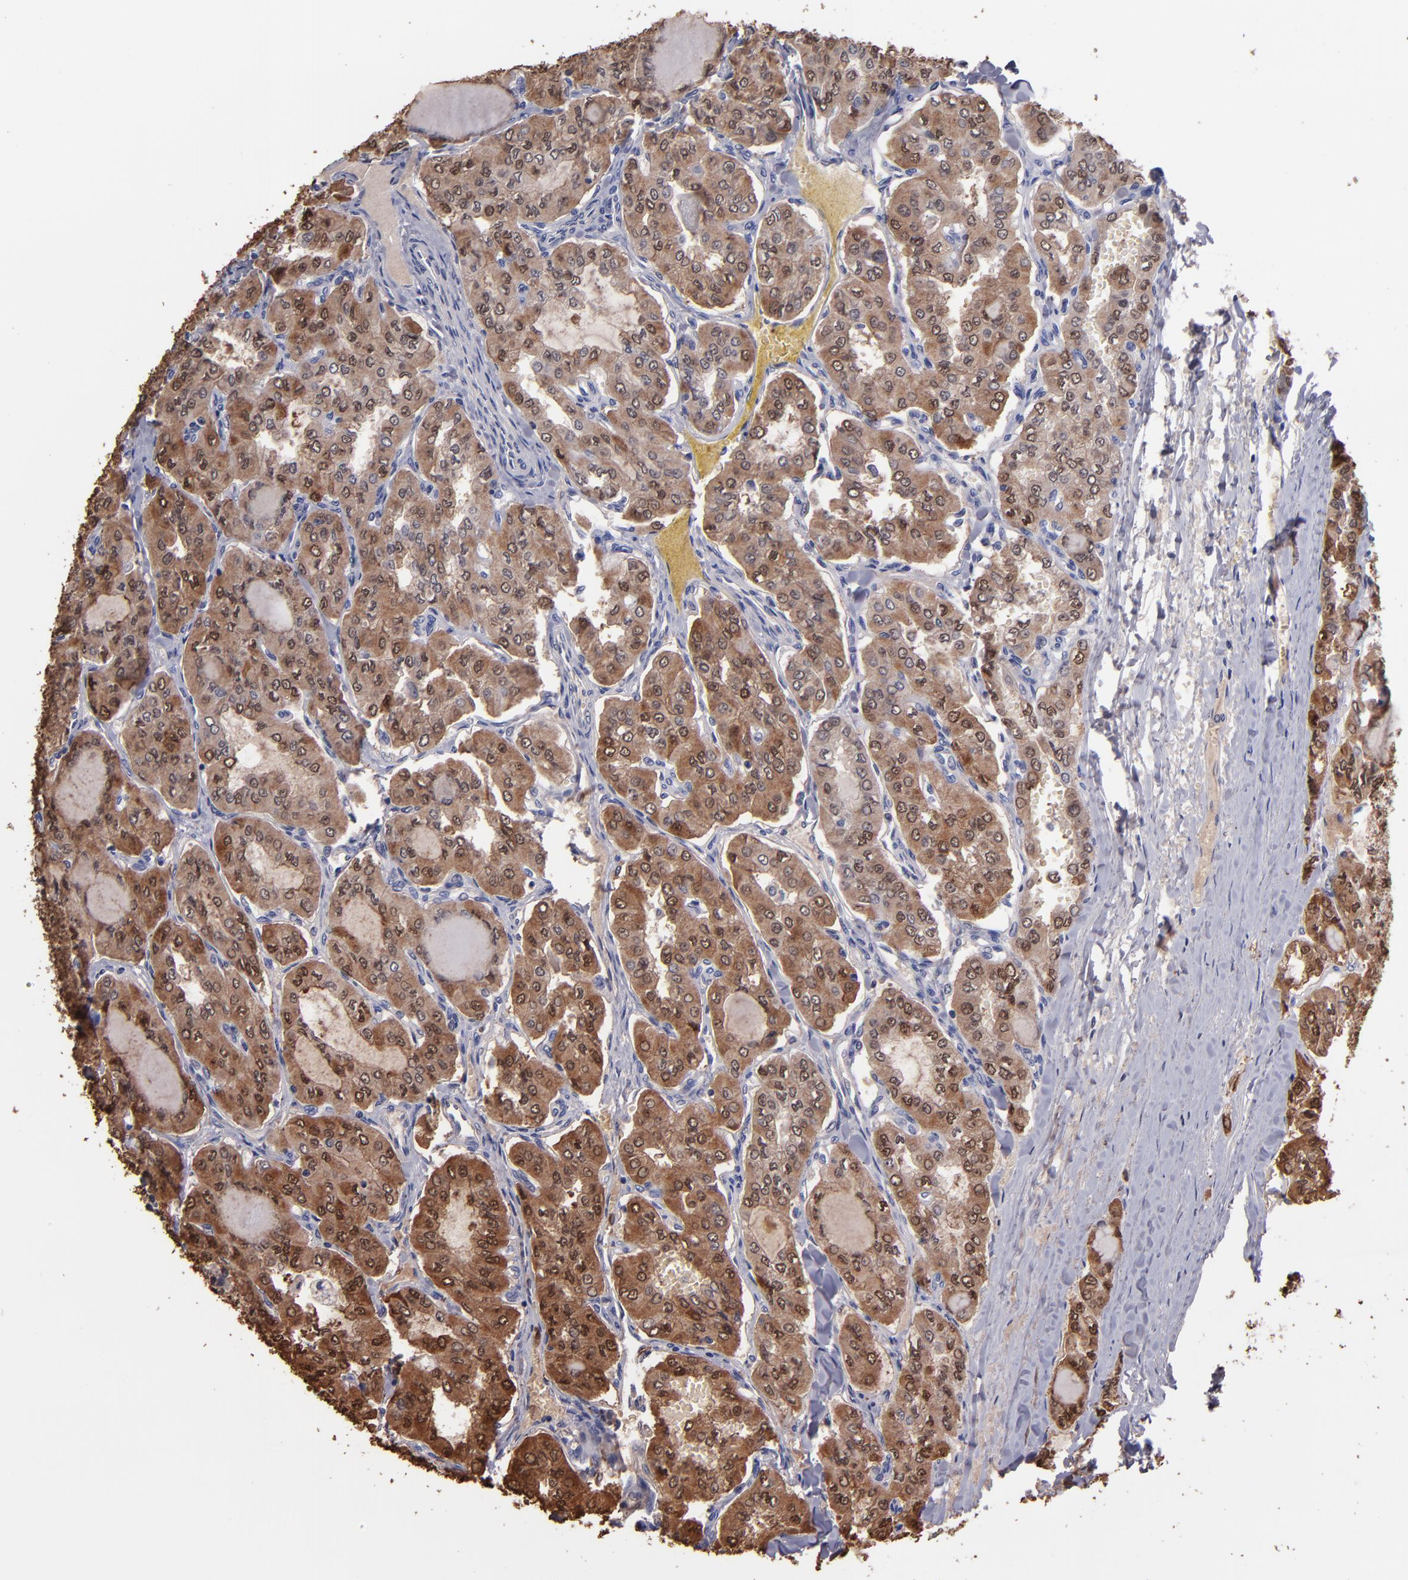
{"staining": {"intensity": "strong", "quantity": ">75%", "location": "cytoplasmic/membranous,nuclear"}, "tissue": "thyroid cancer", "cell_type": "Tumor cells", "image_type": "cancer", "snomed": [{"axis": "morphology", "description": "Papillary adenocarcinoma, NOS"}, {"axis": "topography", "description": "Thyroid gland"}], "caption": "Protein staining of papillary adenocarcinoma (thyroid) tissue exhibits strong cytoplasmic/membranous and nuclear expression in about >75% of tumor cells.", "gene": "S100A1", "patient": {"sex": "male", "age": 20}}